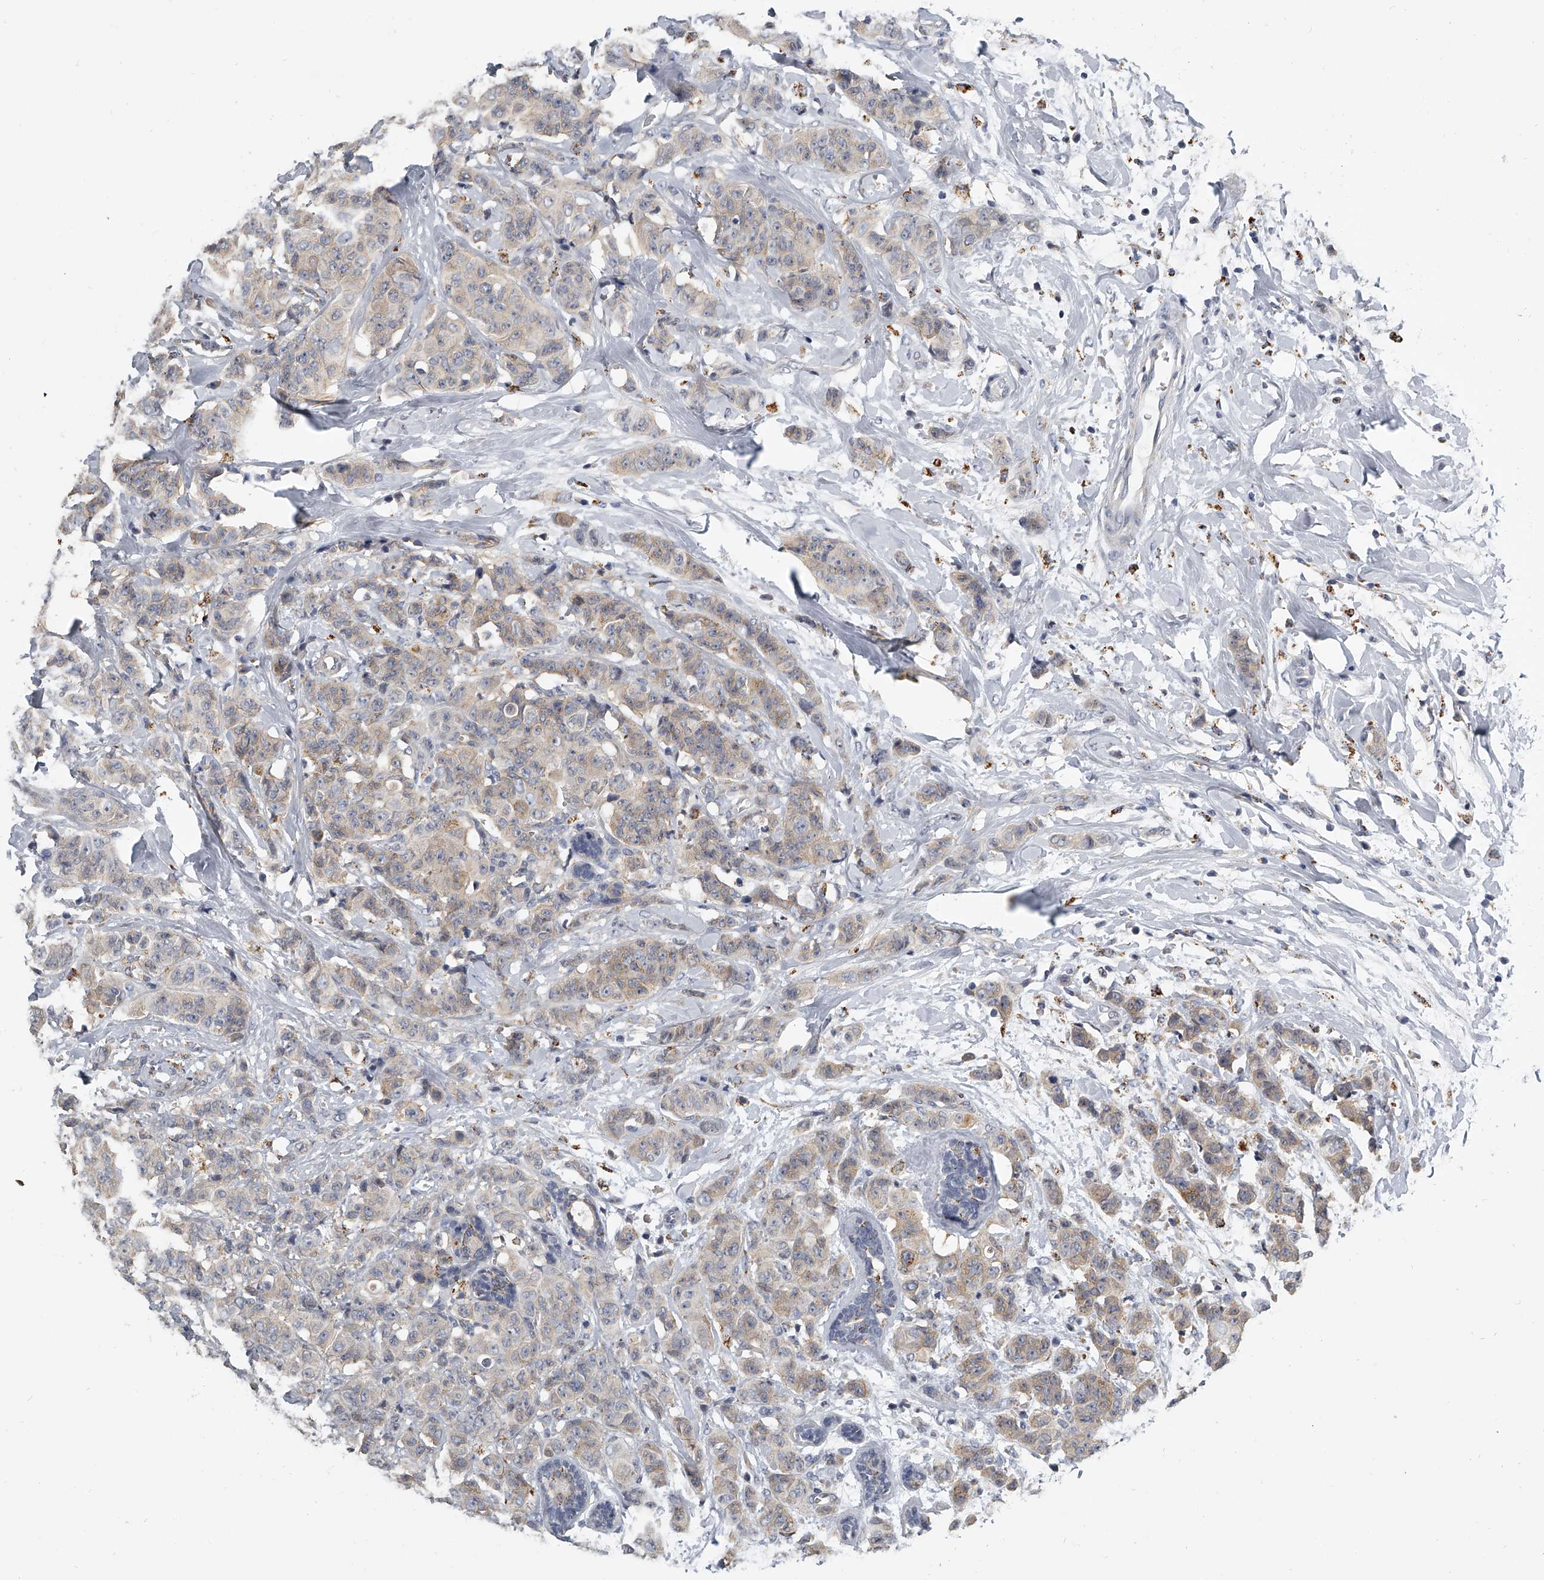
{"staining": {"intensity": "weak", "quantity": "<25%", "location": "cytoplasmic/membranous"}, "tissue": "breast cancer", "cell_type": "Tumor cells", "image_type": "cancer", "snomed": [{"axis": "morphology", "description": "Normal tissue, NOS"}, {"axis": "morphology", "description": "Duct carcinoma"}, {"axis": "topography", "description": "Breast"}], "caption": "Immunohistochemical staining of invasive ductal carcinoma (breast) reveals no significant expression in tumor cells.", "gene": "KLHL7", "patient": {"sex": "female", "age": 40}}